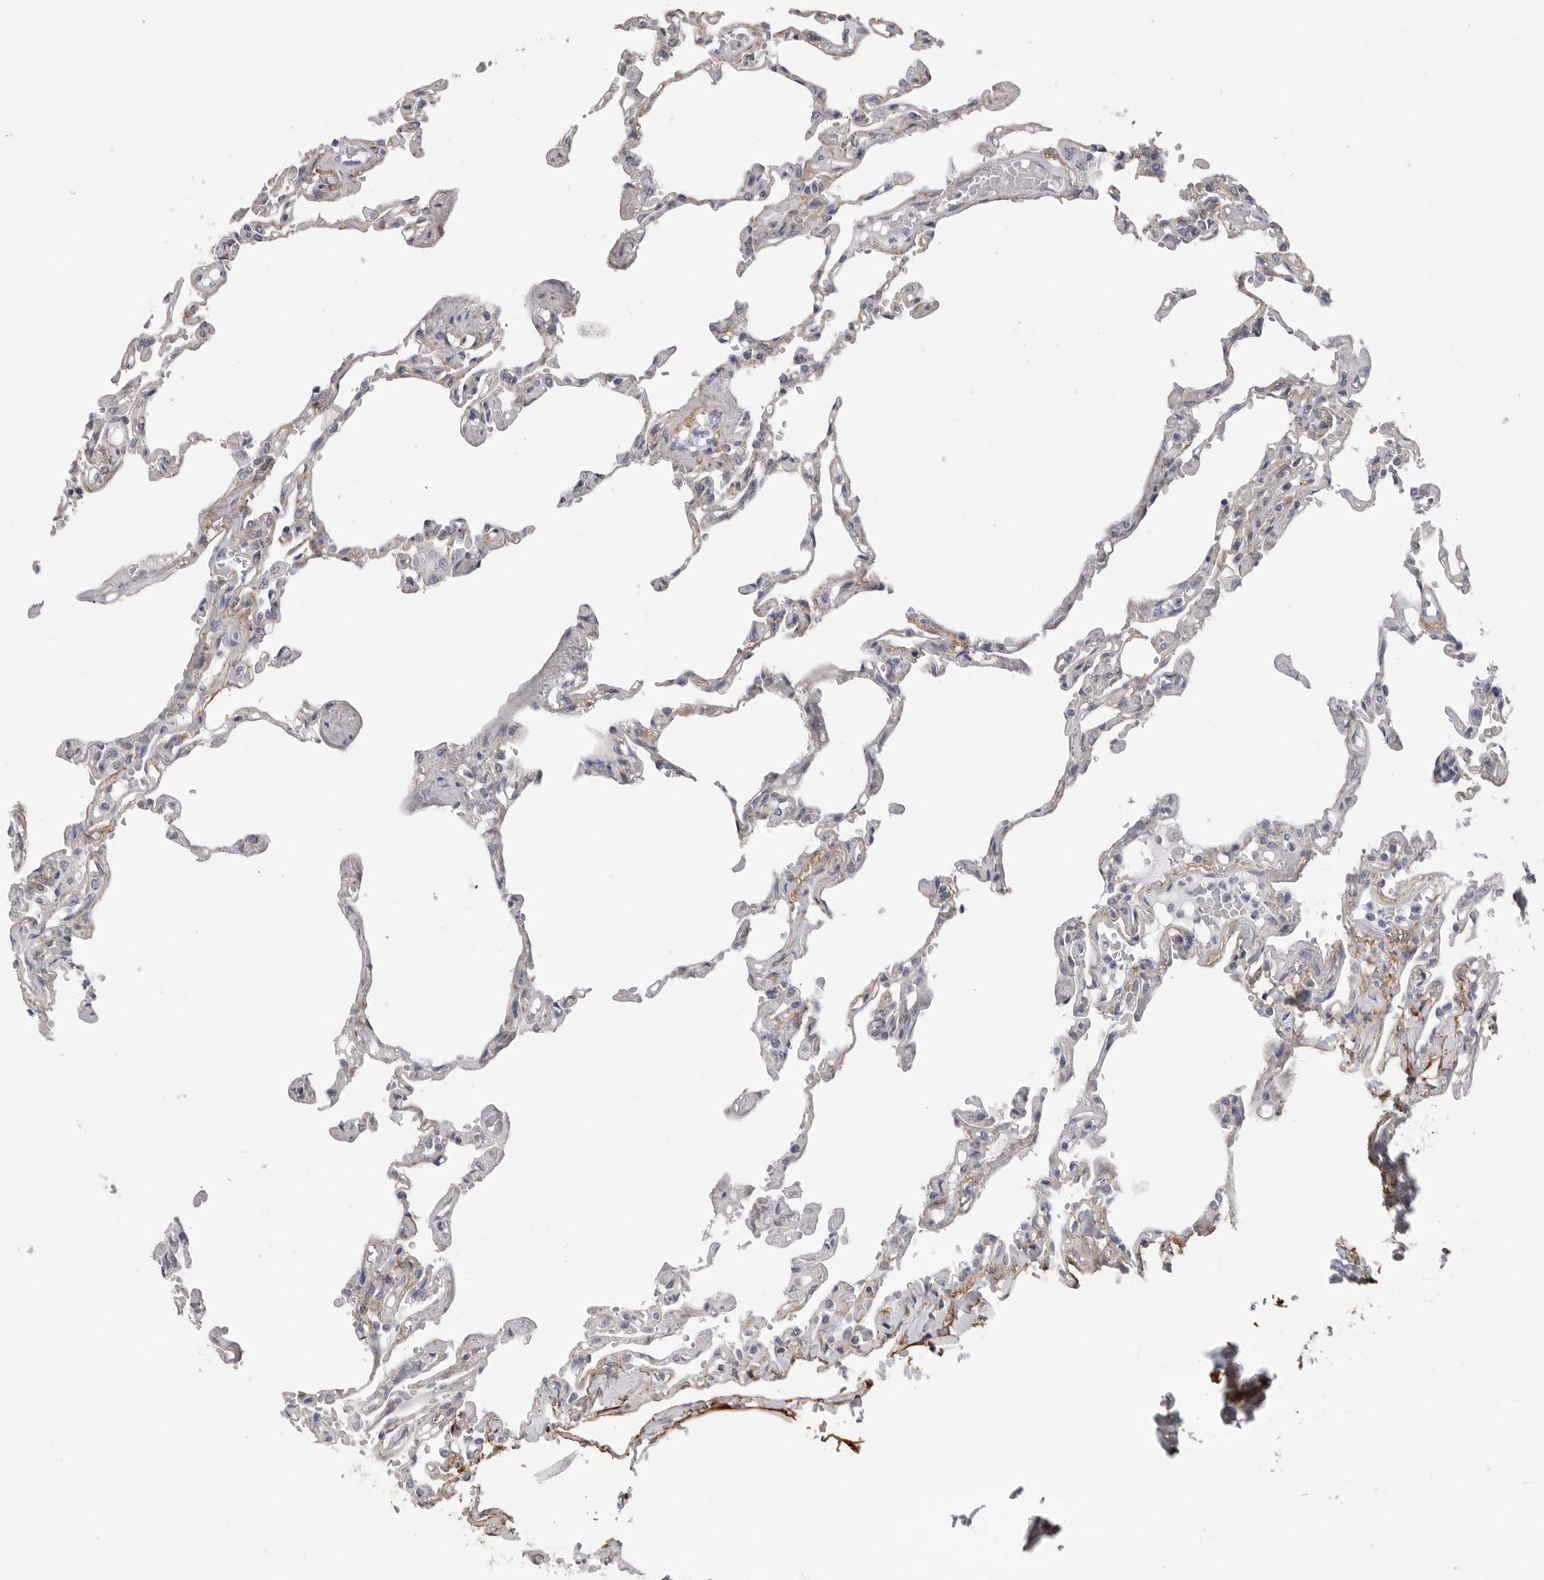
{"staining": {"intensity": "weak", "quantity": "<25%", "location": "cytoplasmic/membranous"}, "tissue": "lung", "cell_type": "Alveolar cells", "image_type": "normal", "snomed": [{"axis": "morphology", "description": "Normal tissue, NOS"}, {"axis": "topography", "description": "Lung"}], "caption": "Immunohistochemistry histopathology image of benign lung: lung stained with DAB shows no significant protein positivity in alveolar cells.", "gene": "AKAP12", "patient": {"sex": "male", "age": 21}}